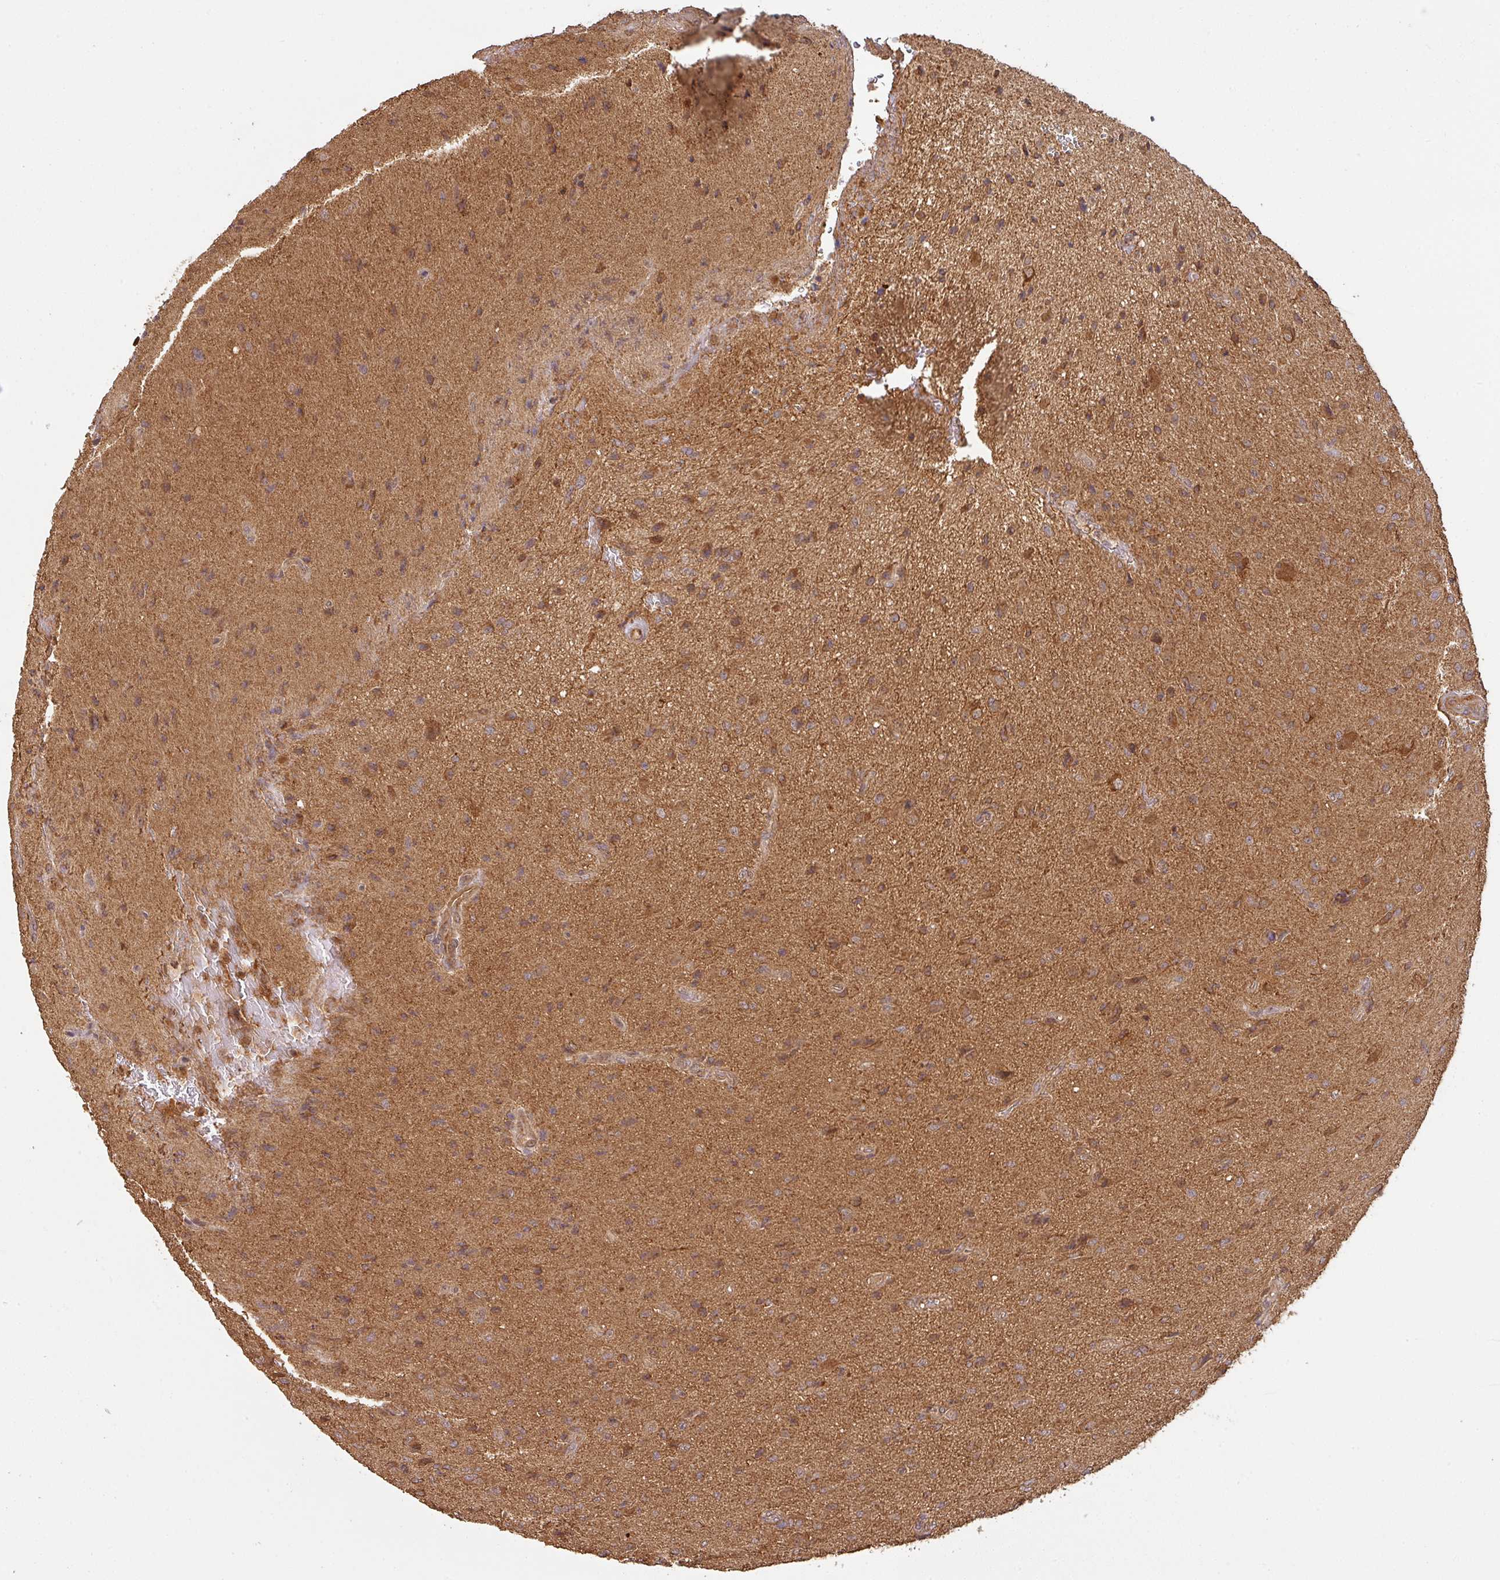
{"staining": {"intensity": "strong", "quantity": ">75%", "location": "cytoplasmic/membranous"}, "tissue": "glioma", "cell_type": "Tumor cells", "image_type": "cancer", "snomed": [{"axis": "morphology", "description": "Glioma, malignant, High grade"}, {"axis": "topography", "description": "Brain"}], "caption": "Tumor cells demonstrate high levels of strong cytoplasmic/membranous staining in approximately >75% of cells in human glioma.", "gene": "ZNF322", "patient": {"sex": "male", "age": 36}}